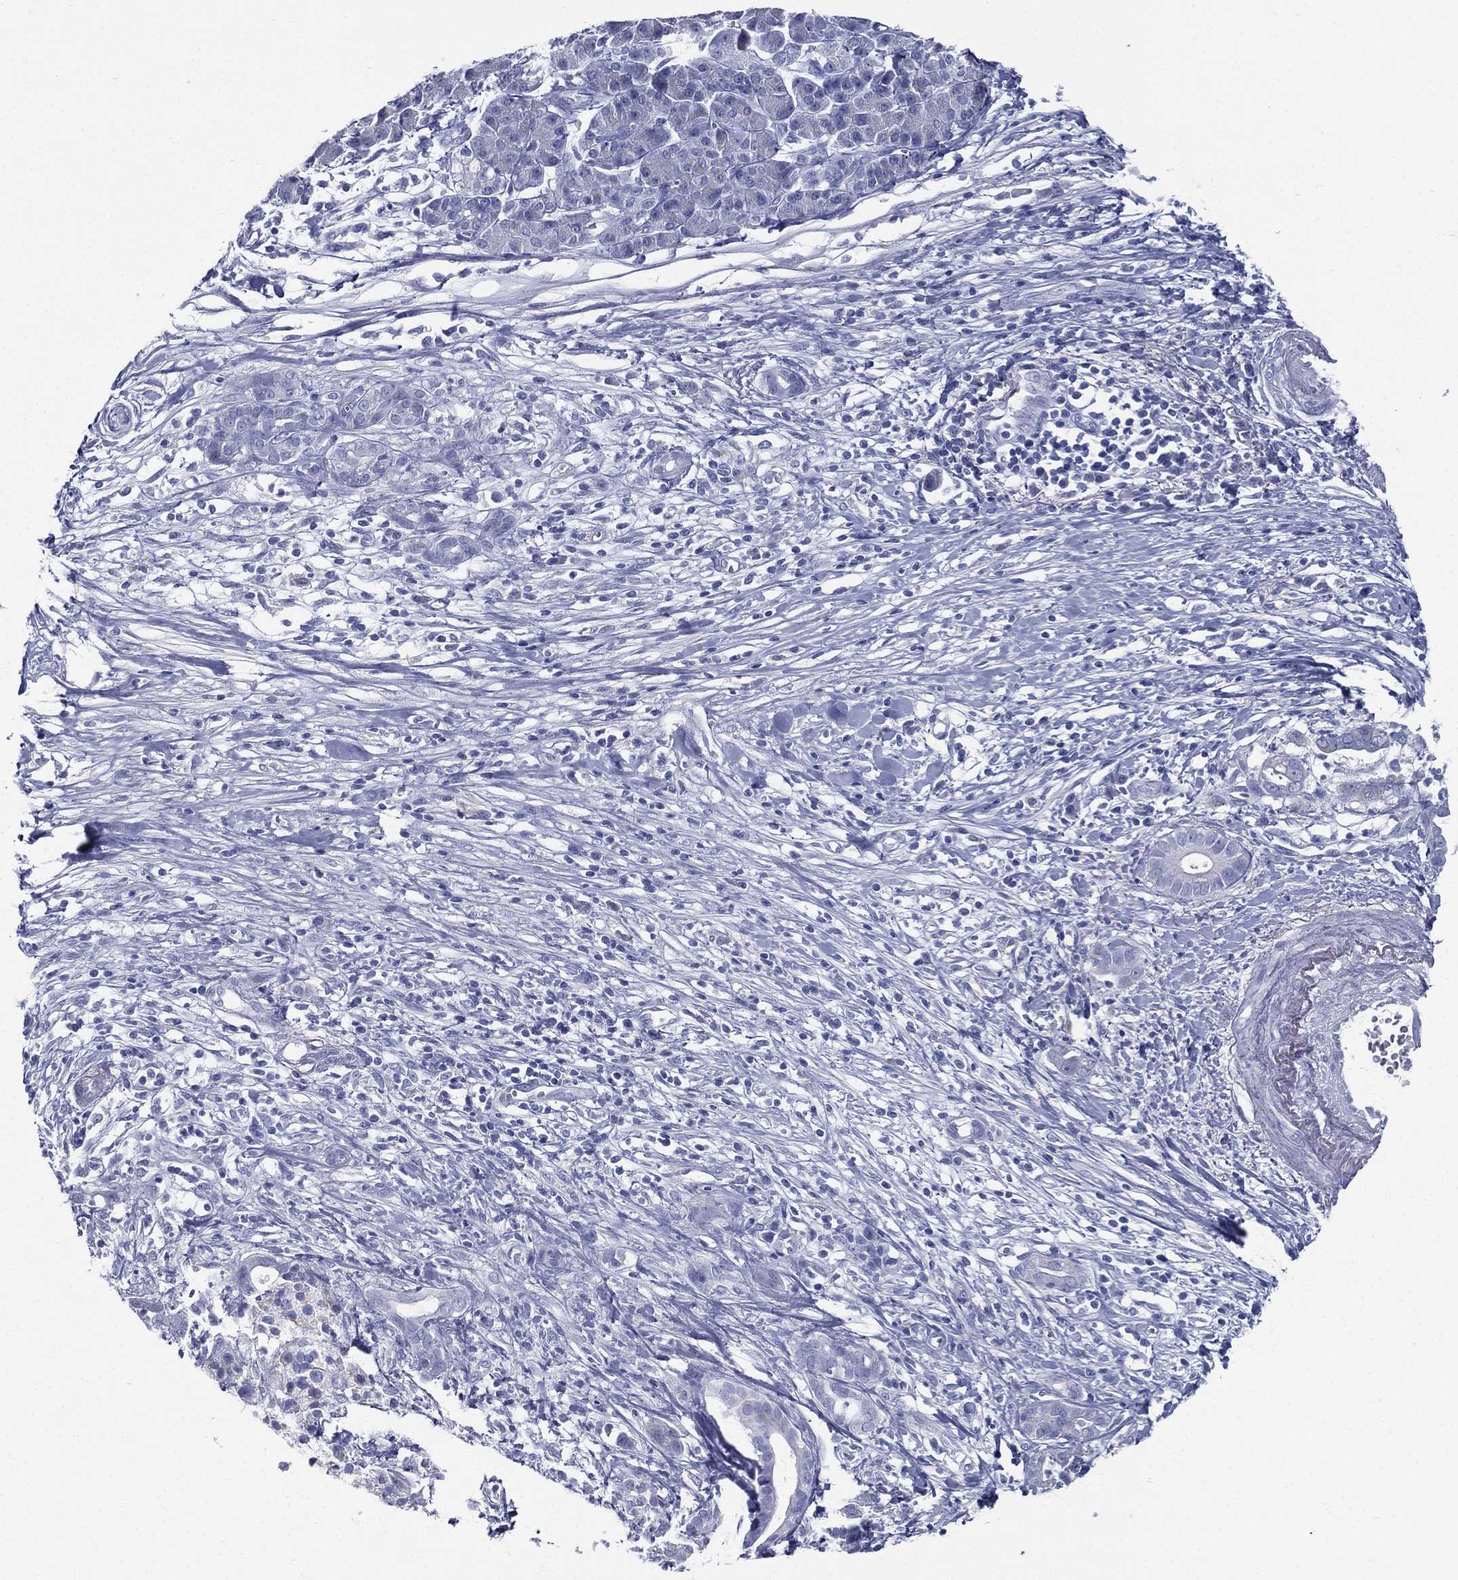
{"staining": {"intensity": "negative", "quantity": "none", "location": "none"}, "tissue": "pancreatic cancer", "cell_type": "Tumor cells", "image_type": "cancer", "snomed": [{"axis": "morphology", "description": "Adenocarcinoma, NOS"}, {"axis": "topography", "description": "Pancreas"}], "caption": "Protein analysis of pancreatic cancer (adenocarcinoma) reveals no significant positivity in tumor cells.", "gene": "RSPH4A", "patient": {"sex": "male", "age": 61}}